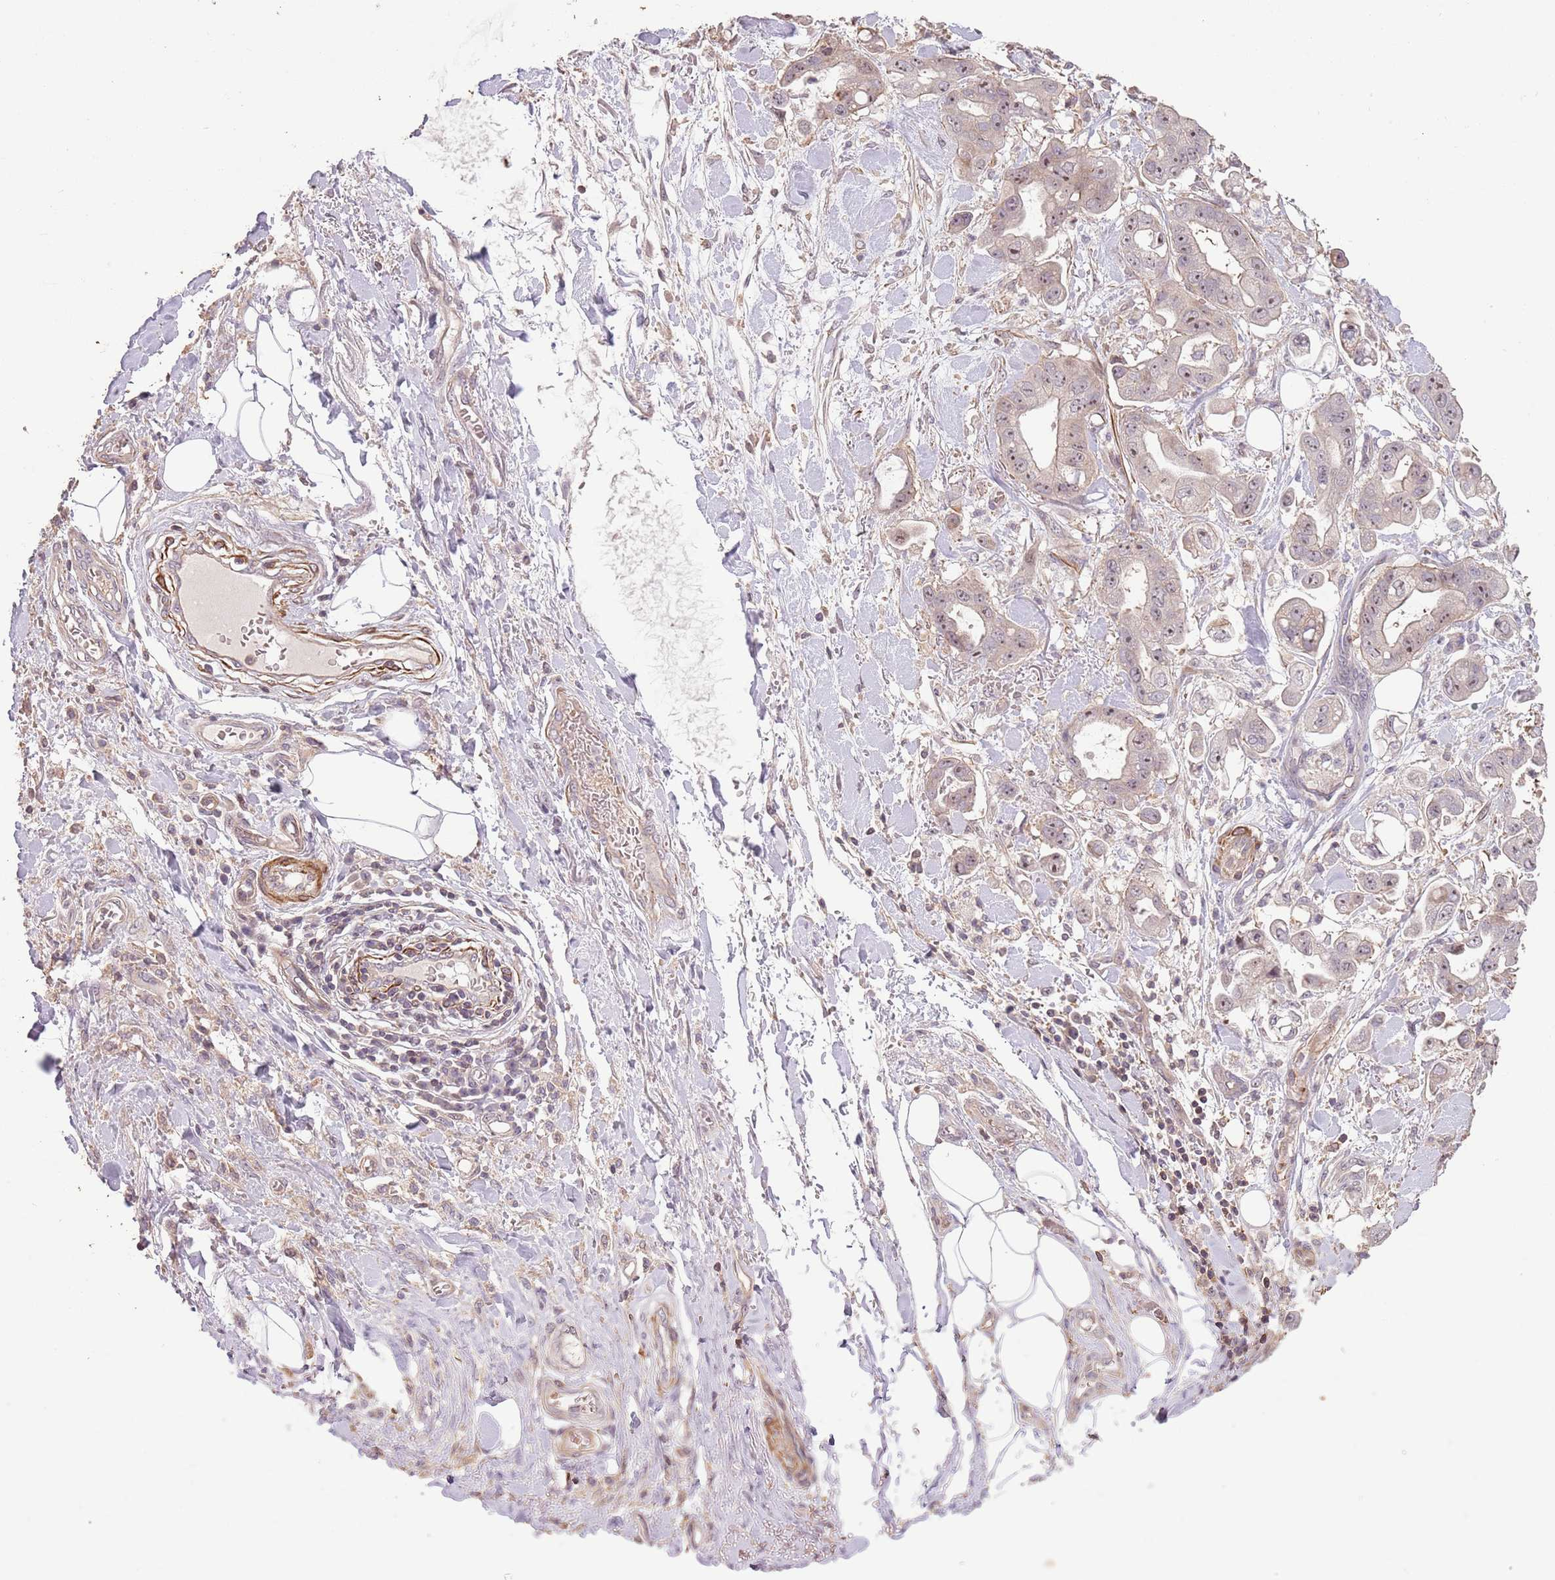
{"staining": {"intensity": "moderate", "quantity": ">75%", "location": "nuclear"}, "tissue": "stomach cancer", "cell_type": "Tumor cells", "image_type": "cancer", "snomed": [{"axis": "morphology", "description": "Adenocarcinoma, NOS"}, {"axis": "topography", "description": "Stomach"}], "caption": "This is a histology image of immunohistochemistry staining of stomach adenocarcinoma, which shows moderate staining in the nuclear of tumor cells.", "gene": "ADTRP", "patient": {"sex": "male", "age": 62}}